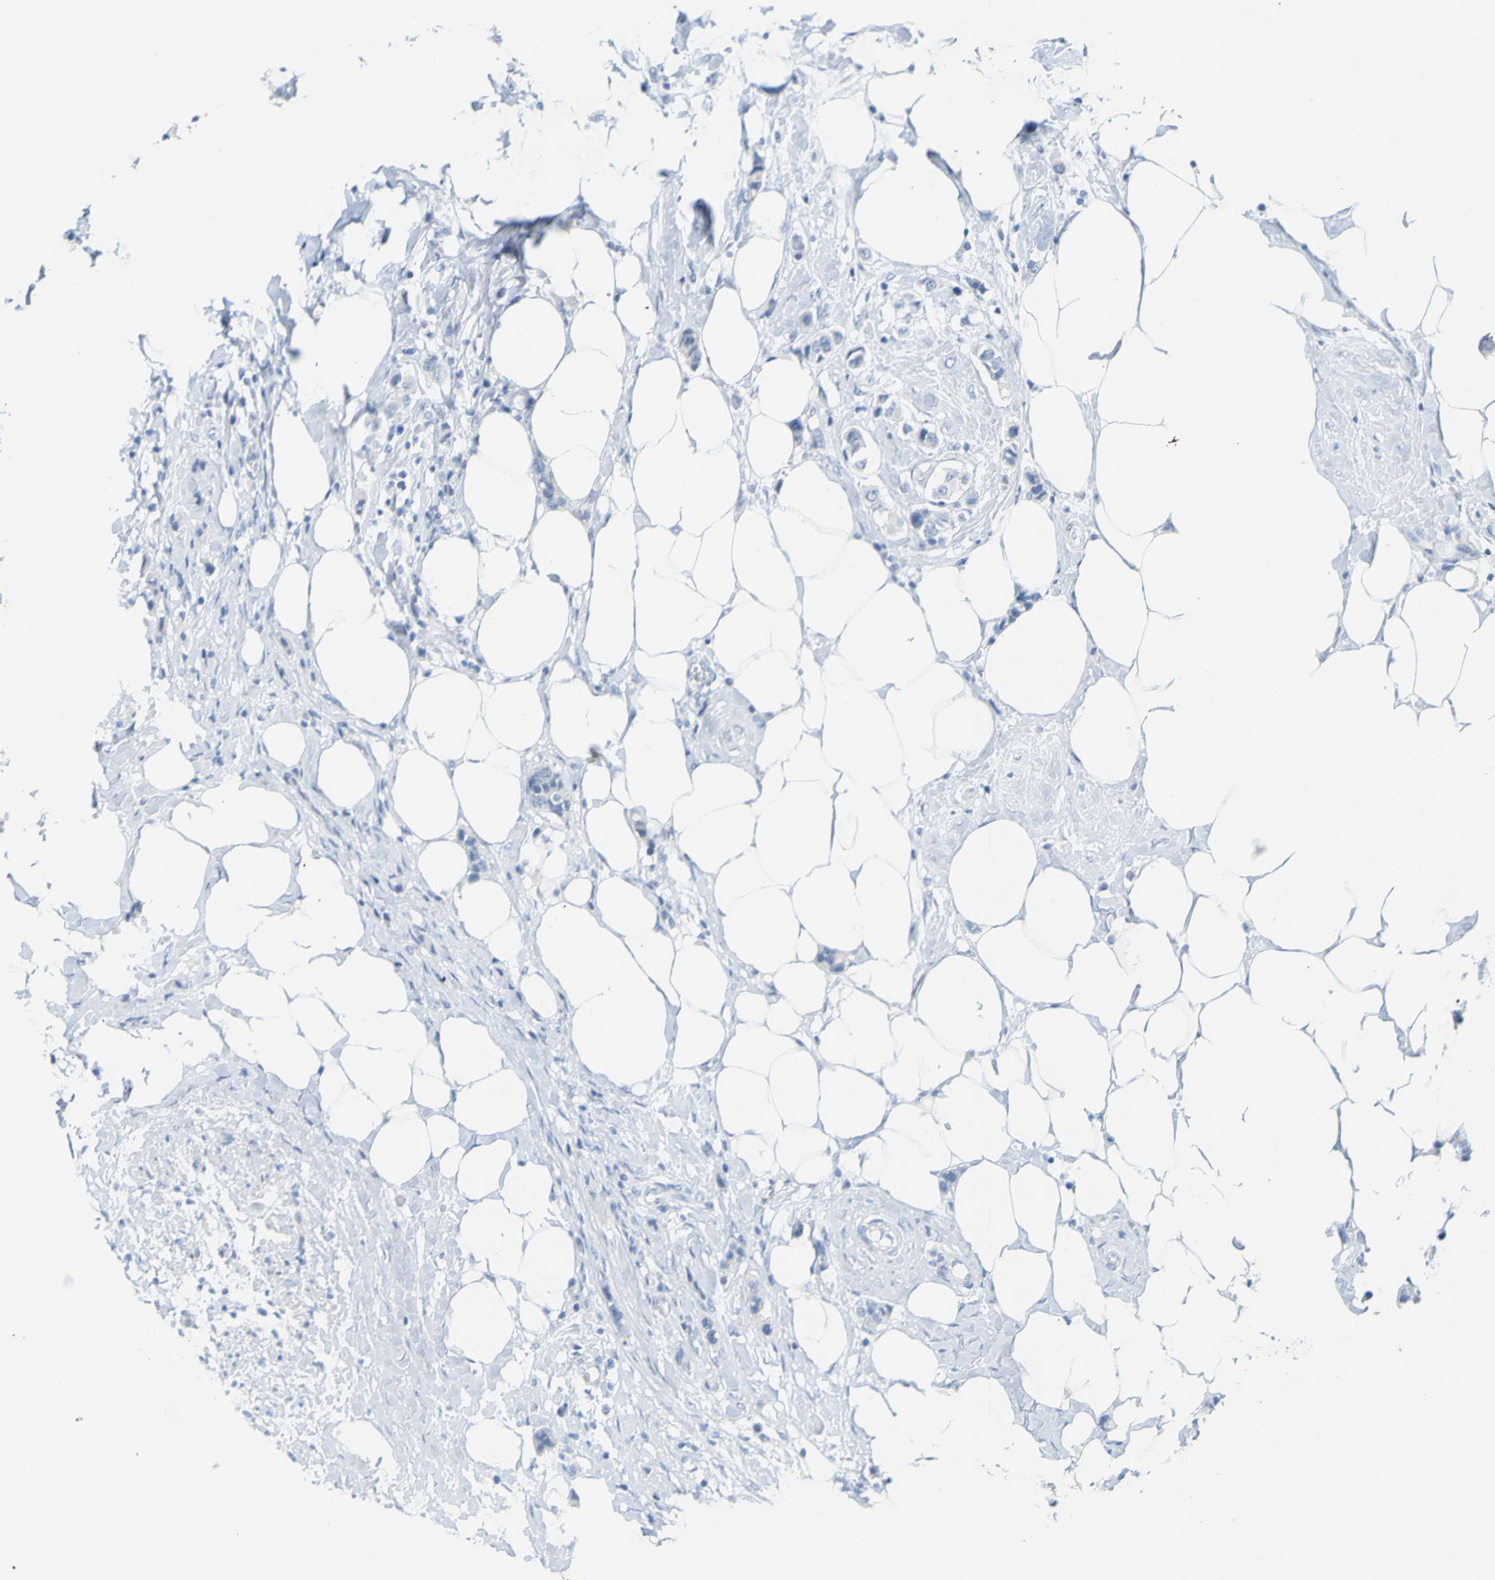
{"staining": {"intensity": "negative", "quantity": "none", "location": "none"}, "tissue": "breast cancer", "cell_type": "Tumor cells", "image_type": "cancer", "snomed": [{"axis": "morphology", "description": "Normal tissue, NOS"}, {"axis": "morphology", "description": "Duct carcinoma"}, {"axis": "topography", "description": "Breast"}], "caption": "Invasive ductal carcinoma (breast) was stained to show a protein in brown. There is no significant positivity in tumor cells.", "gene": "OPN1SW", "patient": {"sex": "female", "age": 50}}